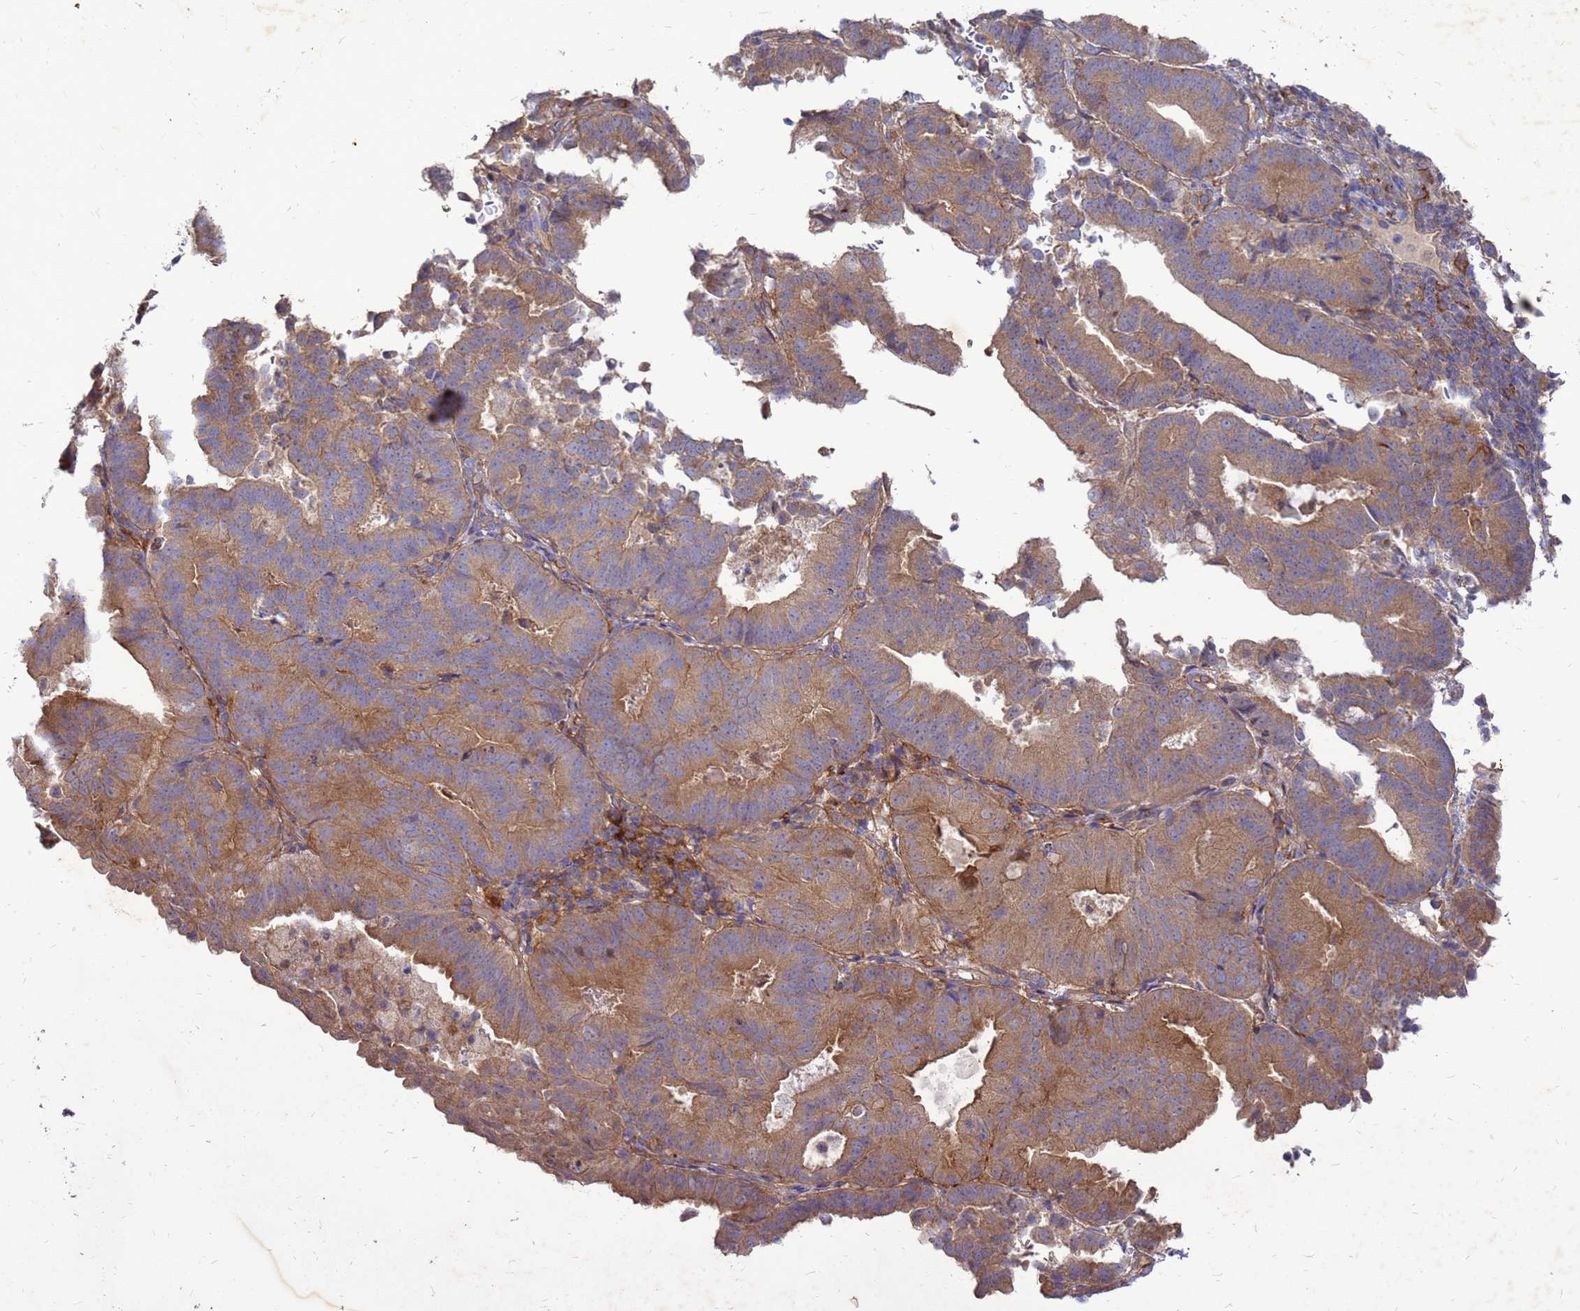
{"staining": {"intensity": "moderate", "quantity": ">75%", "location": "cytoplasmic/membranous"}, "tissue": "endometrial cancer", "cell_type": "Tumor cells", "image_type": "cancer", "snomed": [{"axis": "morphology", "description": "Adenocarcinoma, NOS"}, {"axis": "topography", "description": "Endometrium"}], "caption": "Immunohistochemical staining of endometrial cancer reveals moderate cytoplasmic/membranous protein staining in approximately >75% of tumor cells. The staining is performed using DAB (3,3'-diaminobenzidine) brown chromogen to label protein expression. The nuclei are counter-stained blue using hematoxylin.", "gene": "RNF215", "patient": {"sex": "female", "age": 70}}